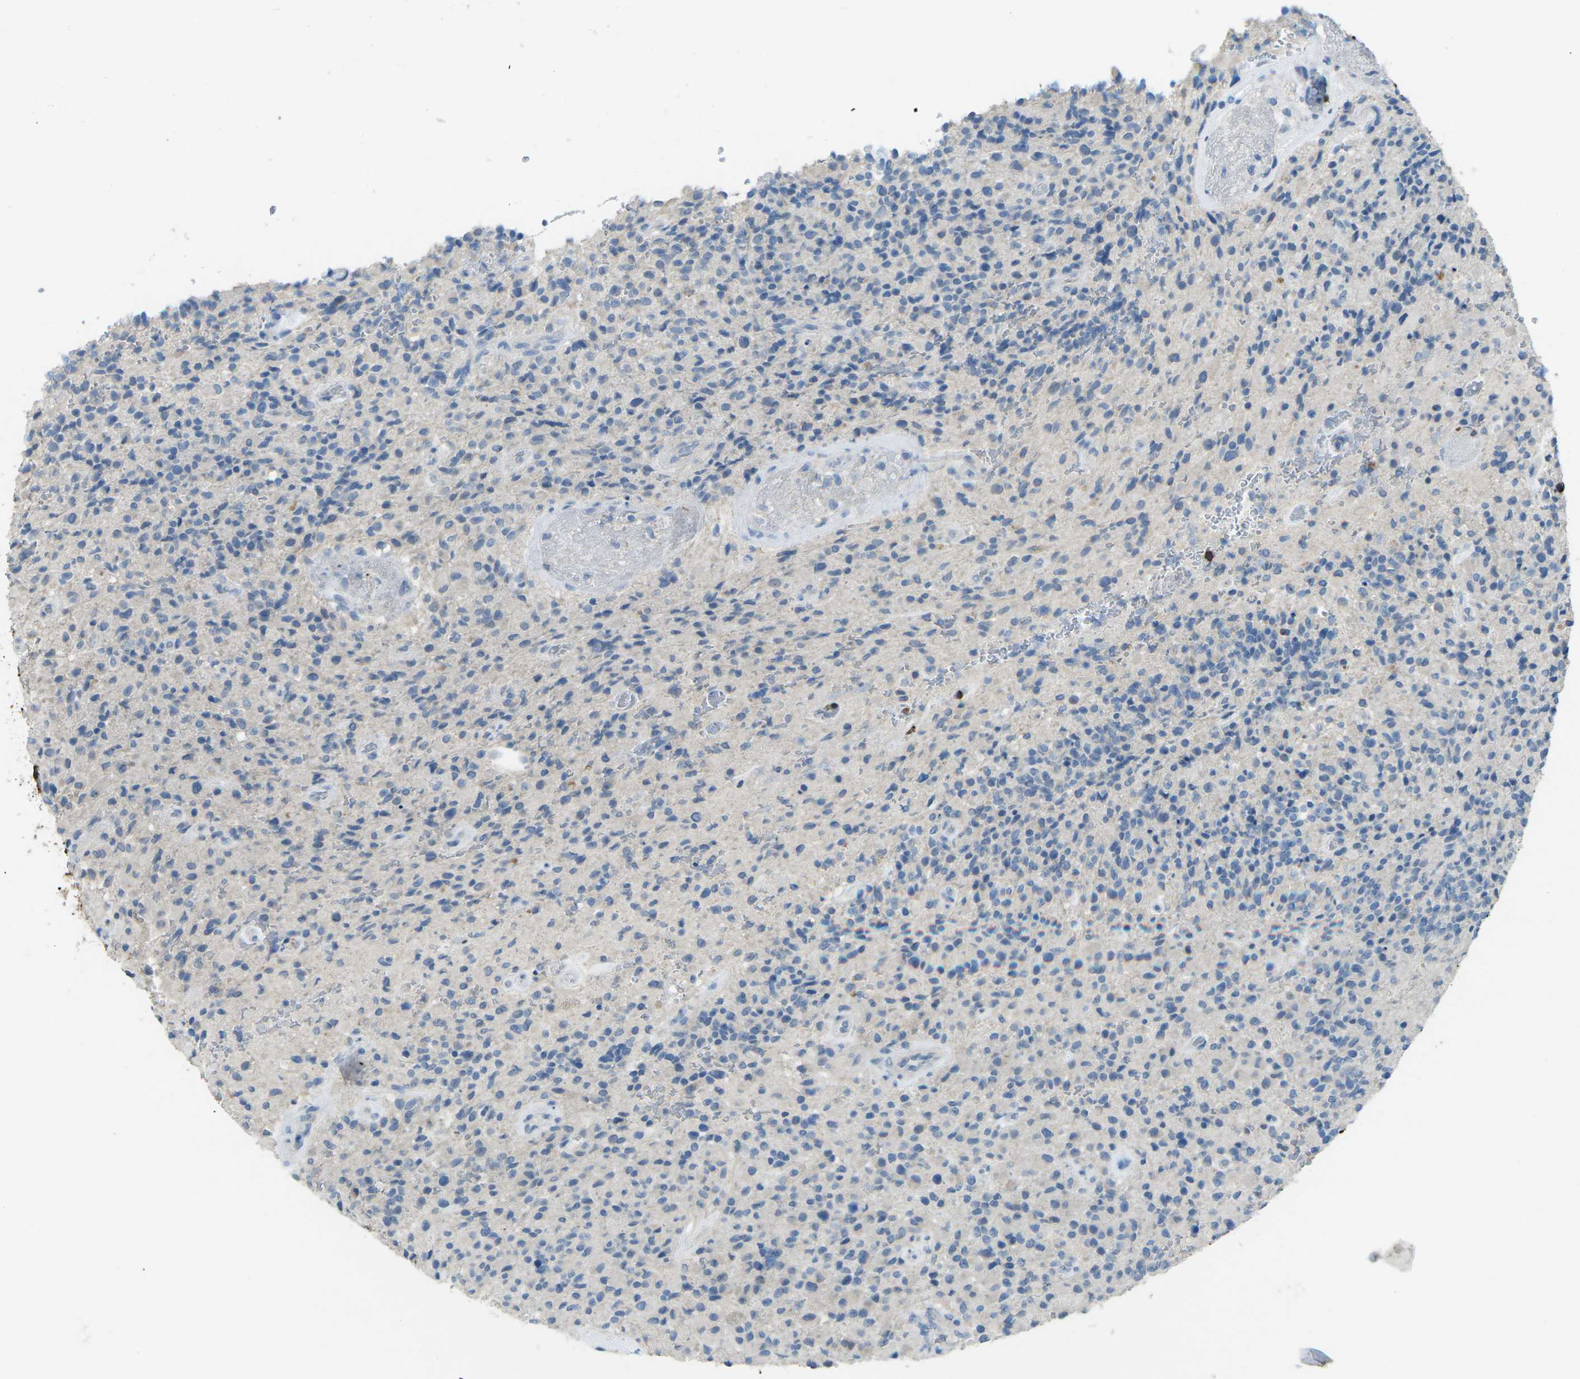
{"staining": {"intensity": "negative", "quantity": "none", "location": "none"}, "tissue": "glioma", "cell_type": "Tumor cells", "image_type": "cancer", "snomed": [{"axis": "morphology", "description": "Glioma, malignant, High grade"}, {"axis": "topography", "description": "Brain"}], "caption": "Immunohistochemical staining of malignant glioma (high-grade) displays no significant positivity in tumor cells.", "gene": "CD19", "patient": {"sex": "male", "age": 71}}